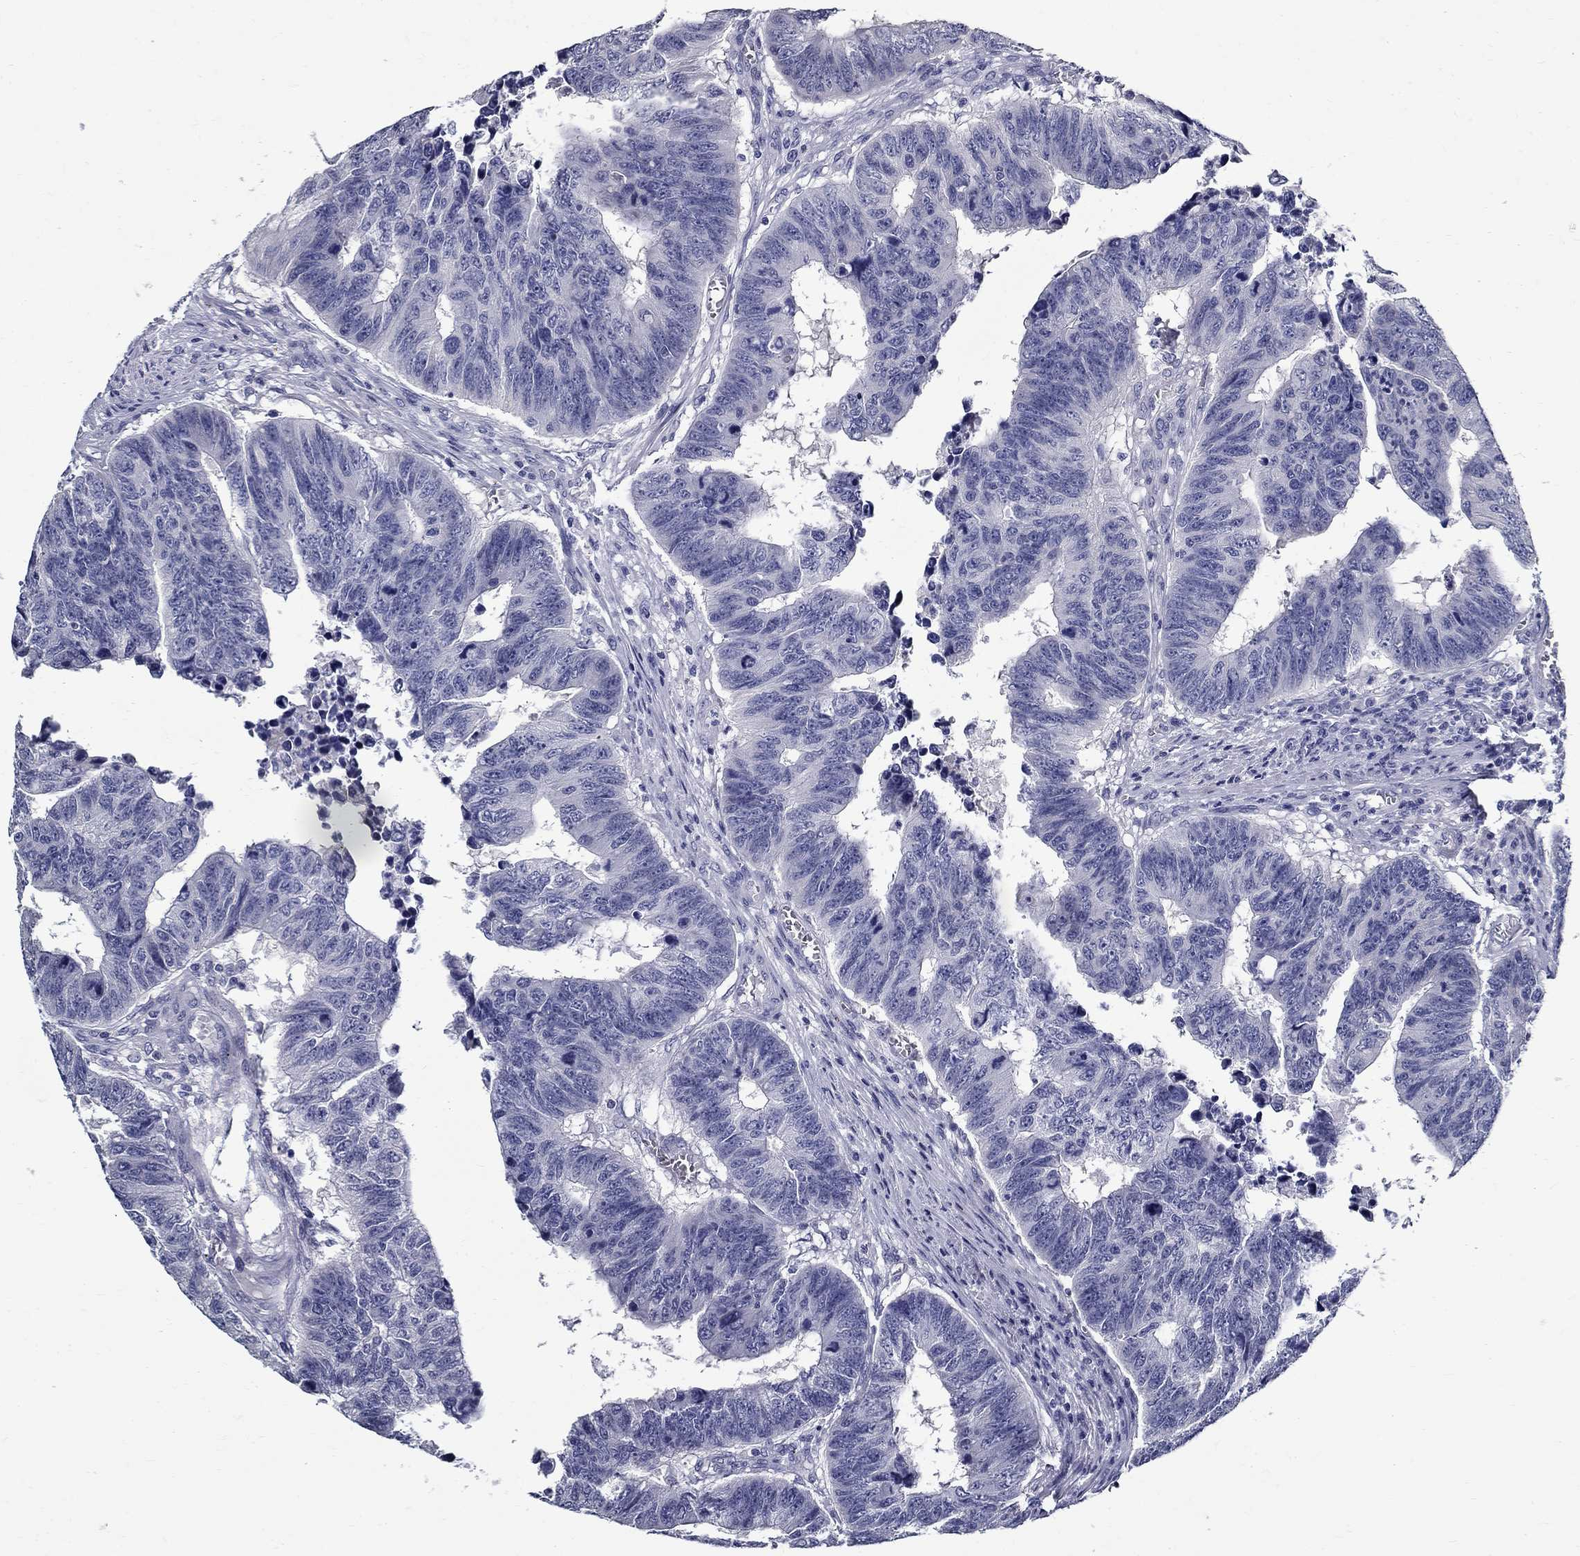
{"staining": {"intensity": "negative", "quantity": "none", "location": "none"}, "tissue": "colorectal cancer", "cell_type": "Tumor cells", "image_type": "cancer", "snomed": [{"axis": "morphology", "description": "Adenocarcinoma, NOS"}, {"axis": "topography", "description": "Appendix"}, {"axis": "topography", "description": "Colon"}, {"axis": "topography", "description": "Cecum"}, {"axis": "topography", "description": "Colon asc"}], "caption": "The histopathology image reveals no significant staining in tumor cells of adenocarcinoma (colorectal).", "gene": "TGM4", "patient": {"sex": "female", "age": 85}}